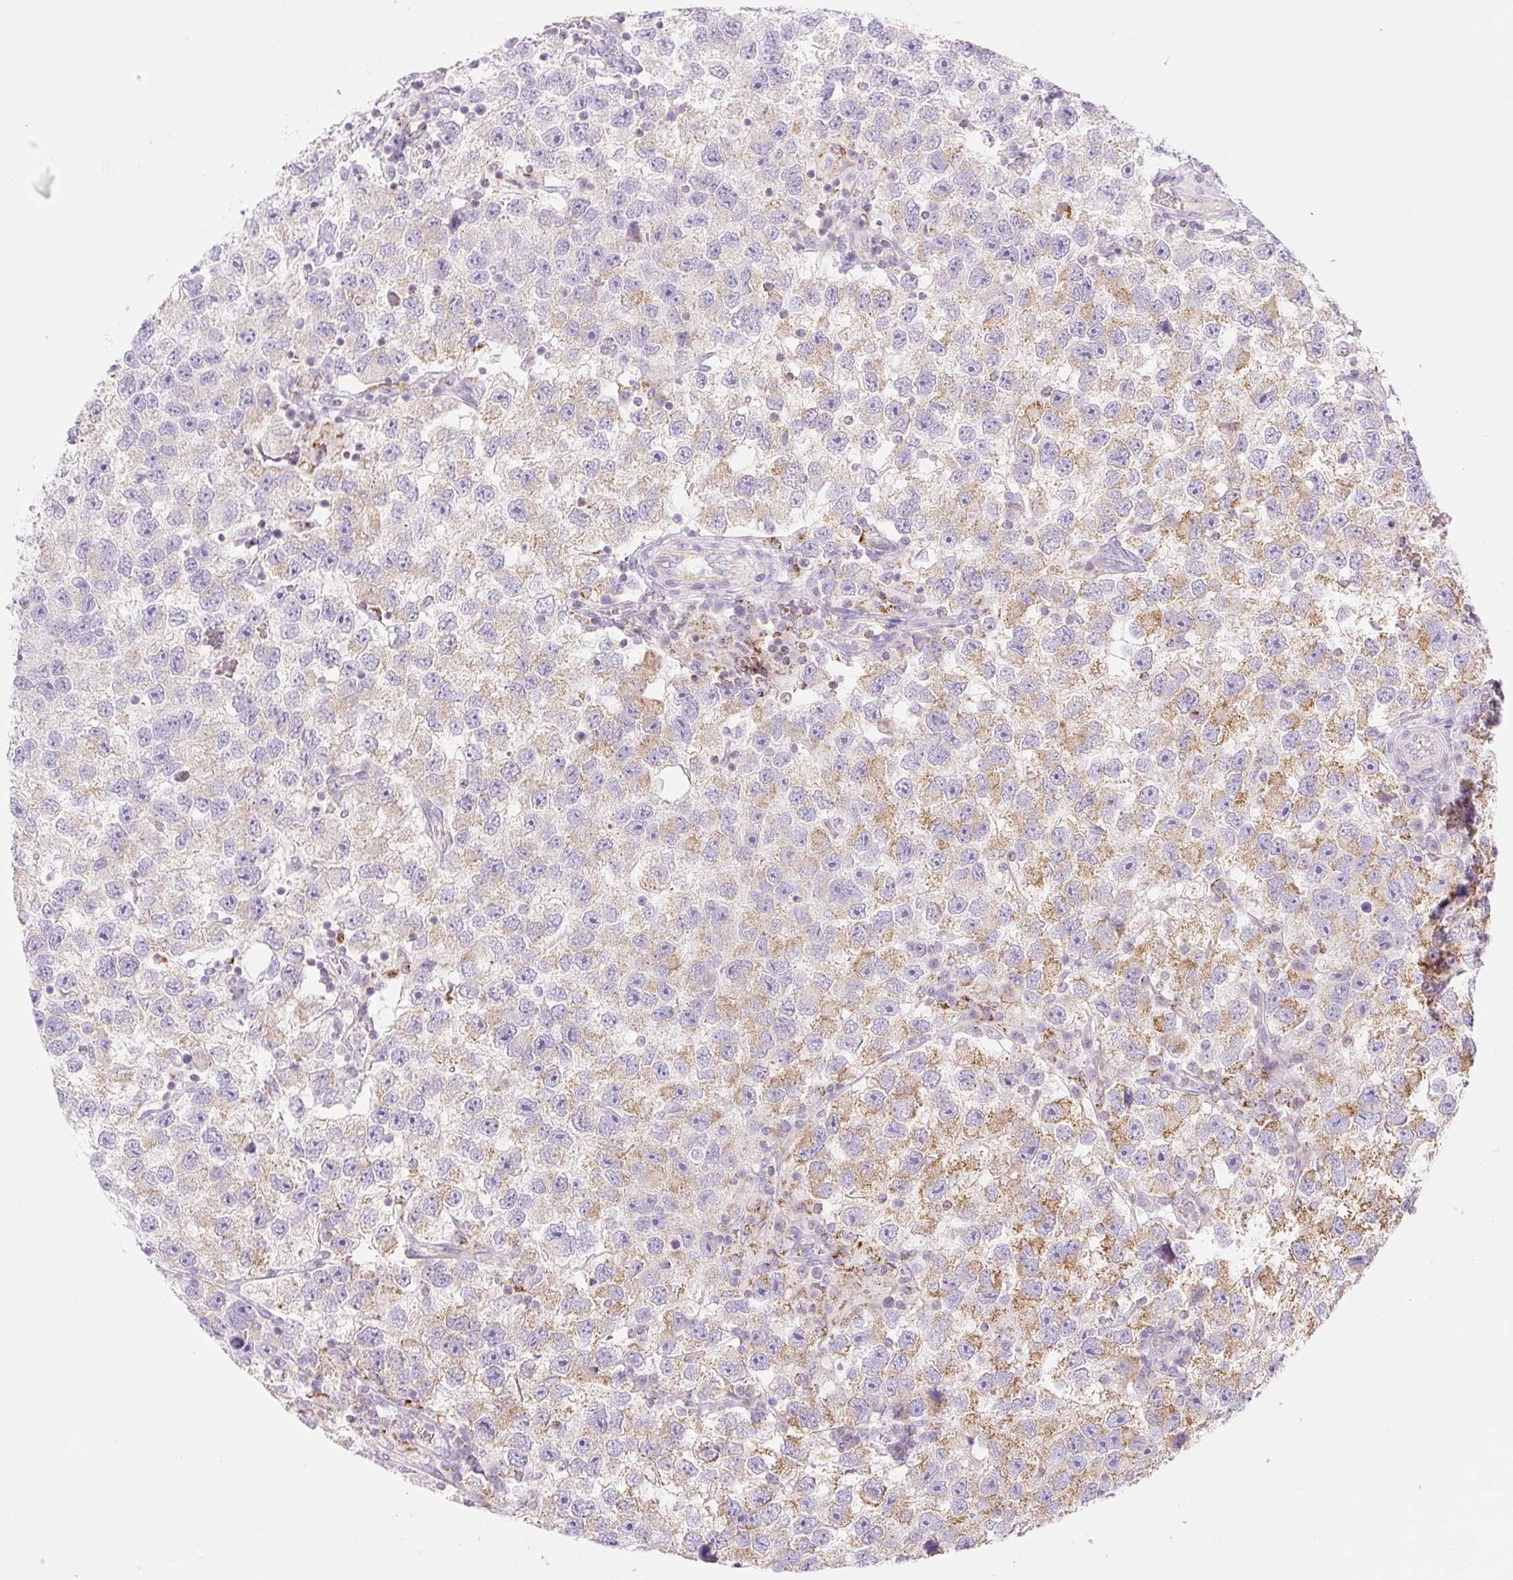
{"staining": {"intensity": "moderate", "quantity": ">75%", "location": "cytoplasmic/membranous"}, "tissue": "testis cancer", "cell_type": "Tumor cells", "image_type": "cancer", "snomed": [{"axis": "morphology", "description": "Seminoma, NOS"}, {"axis": "topography", "description": "Testis"}], "caption": "There is medium levels of moderate cytoplasmic/membranous positivity in tumor cells of testis seminoma, as demonstrated by immunohistochemical staining (brown color).", "gene": "FOCAD", "patient": {"sex": "male", "age": 26}}